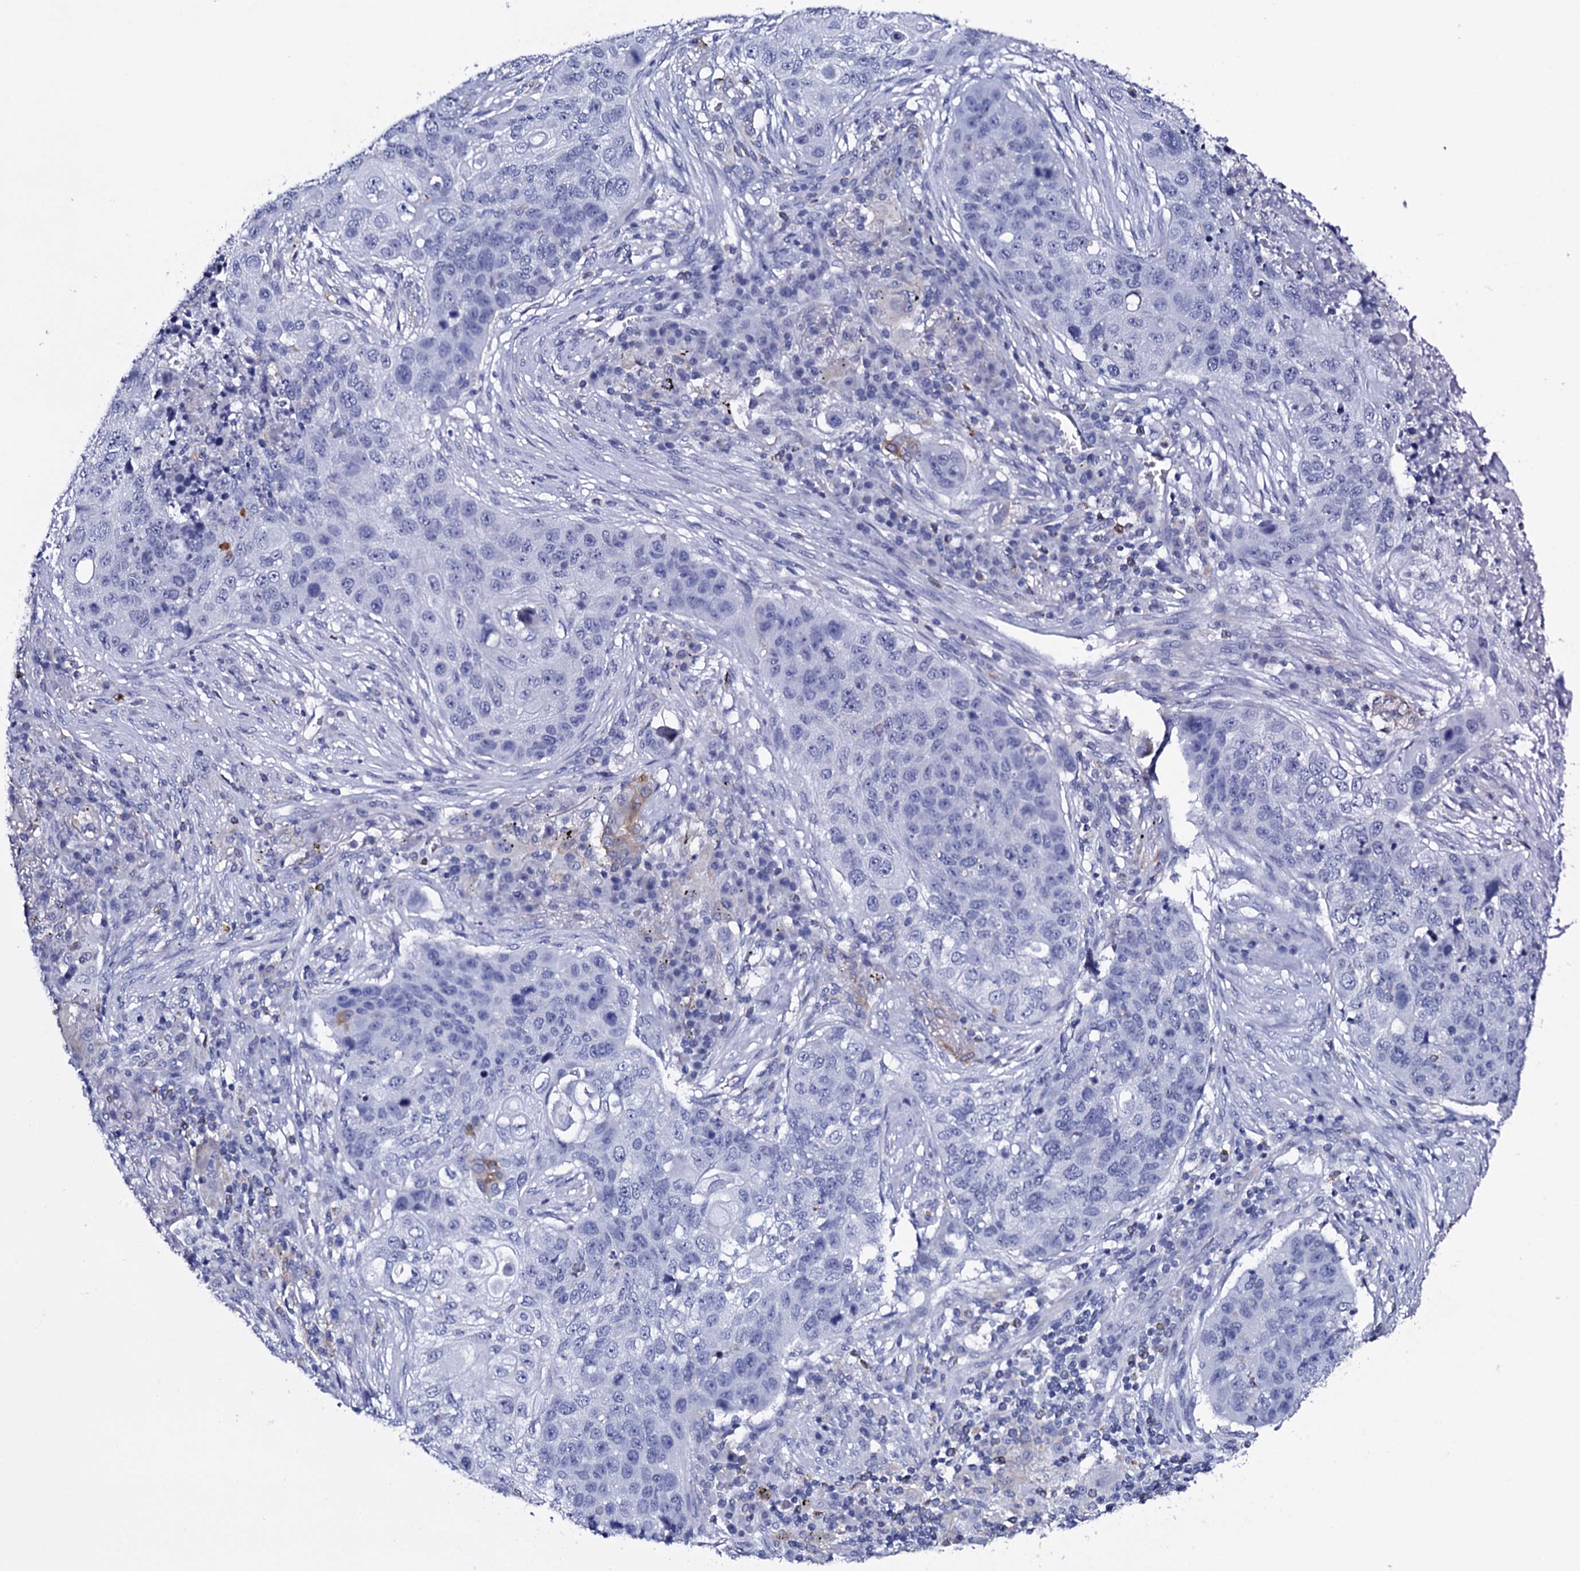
{"staining": {"intensity": "negative", "quantity": "none", "location": "none"}, "tissue": "lung cancer", "cell_type": "Tumor cells", "image_type": "cancer", "snomed": [{"axis": "morphology", "description": "Squamous cell carcinoma, NOS"}, {"axis": "topography", "description": "Lung"}], "caption": "High magnification brightfield microscopy of lung cancer (squamous cell carcinoma) stained with DAB (3,3'-diaminobenzidine) (brown) and counterstained with hematoxylin (blue): tumor cells show no significant staining. (DAB IHC, high magnification).", "gene": "ITPRID2", "patient": {"sex": "female", "age": 63}}